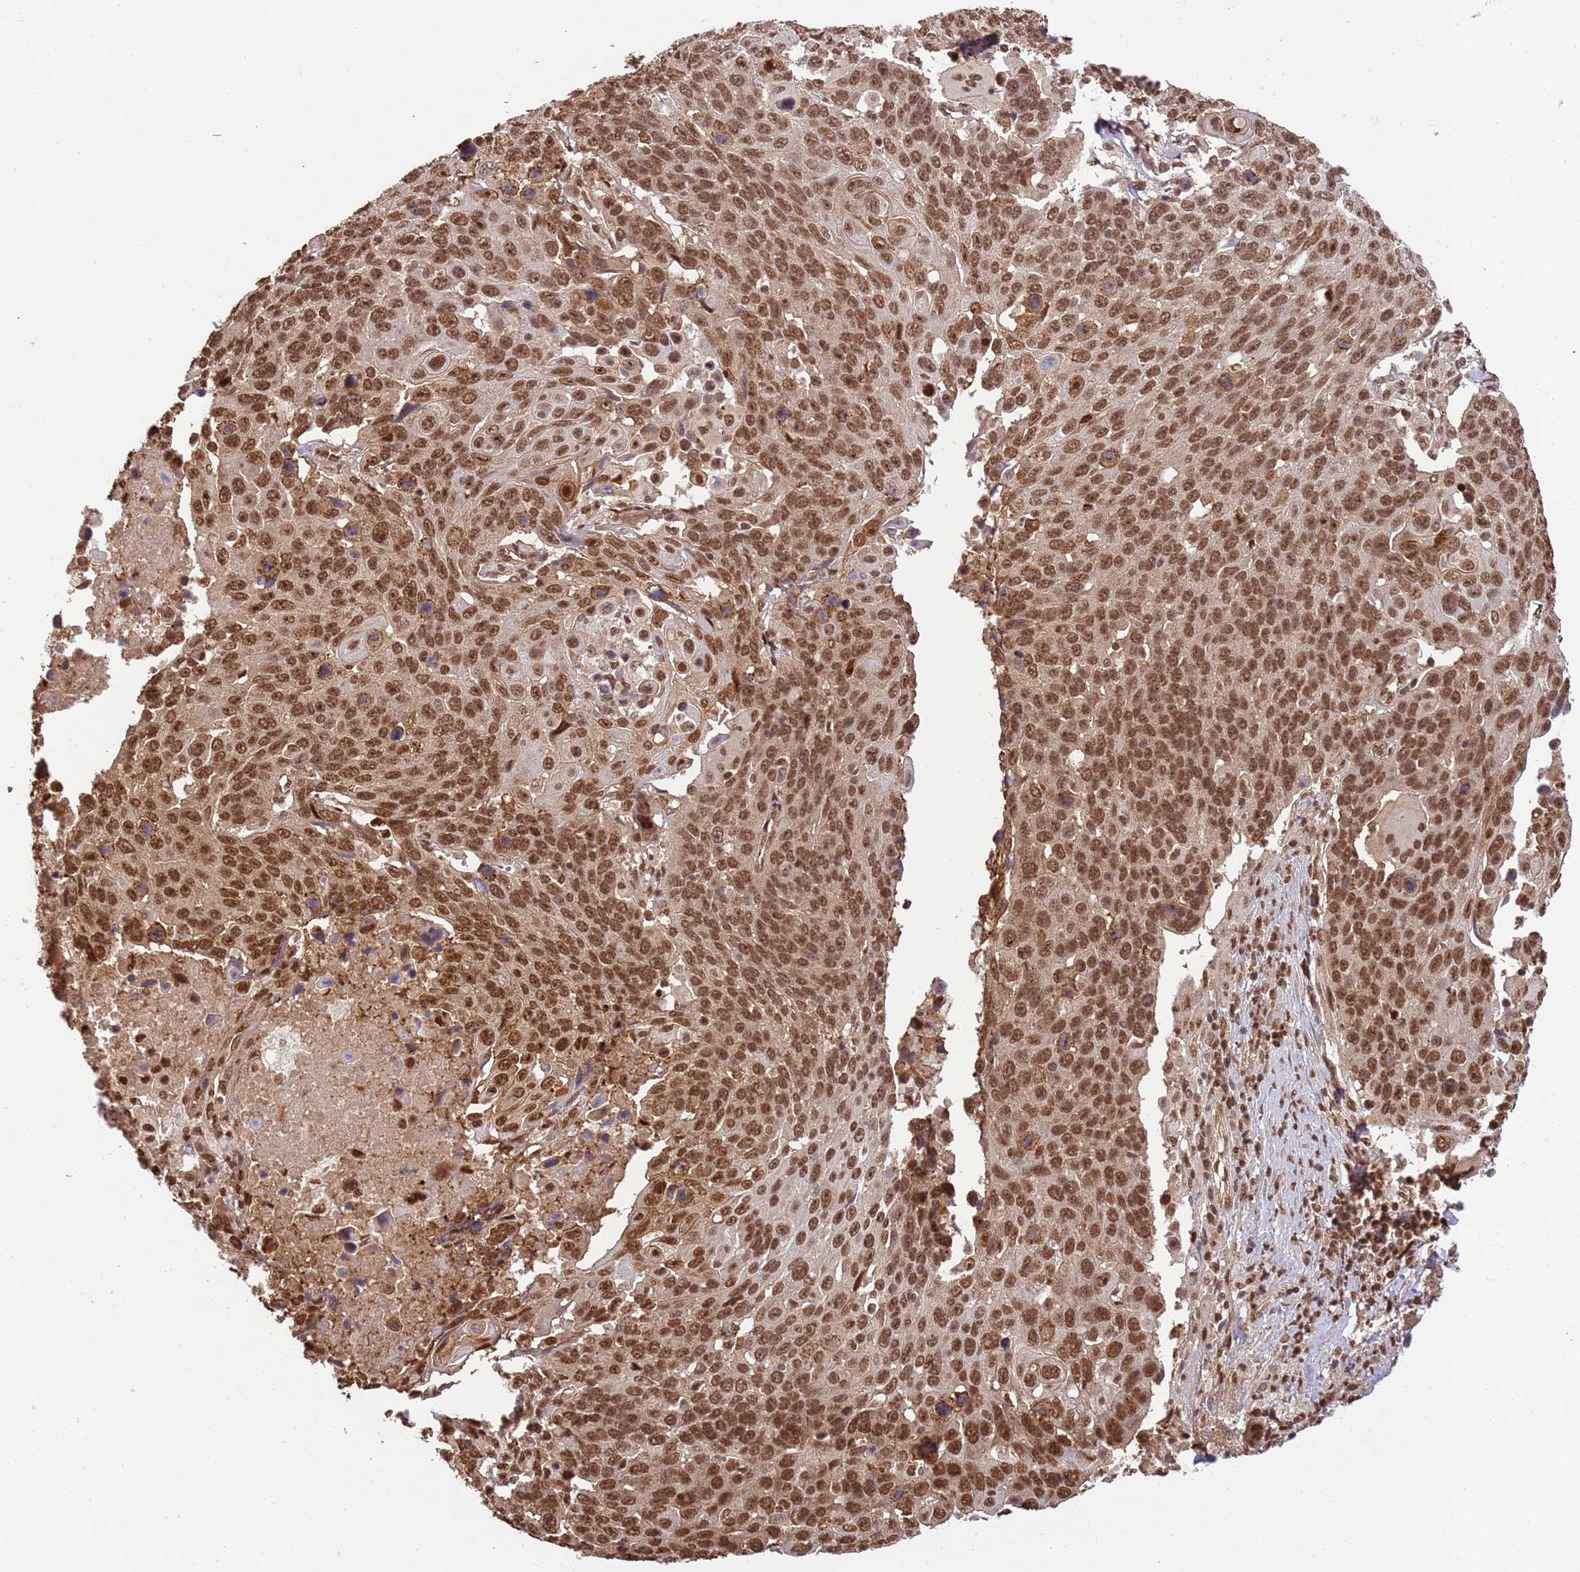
{"staining": {"intensity": "moderate", "quantity": ">75%", "location": "nuclear"}, "tissue": "lung cancer", "cell_type": "Tumor cells", "image_type": "cancer", "snomed": [{"axis": "morphology", "description": "Squamous cell carcinoma, NOS"}, {"axis": "topography", "description": "Lung"}], "caption": "Moderate nuclear protein expression is appreciated in approximately >75% of tumor cells in lung cancer (squamous cell carcinoma).", "gene": "ZBTB12", "patient": {"sex": "male", "age": 66}}